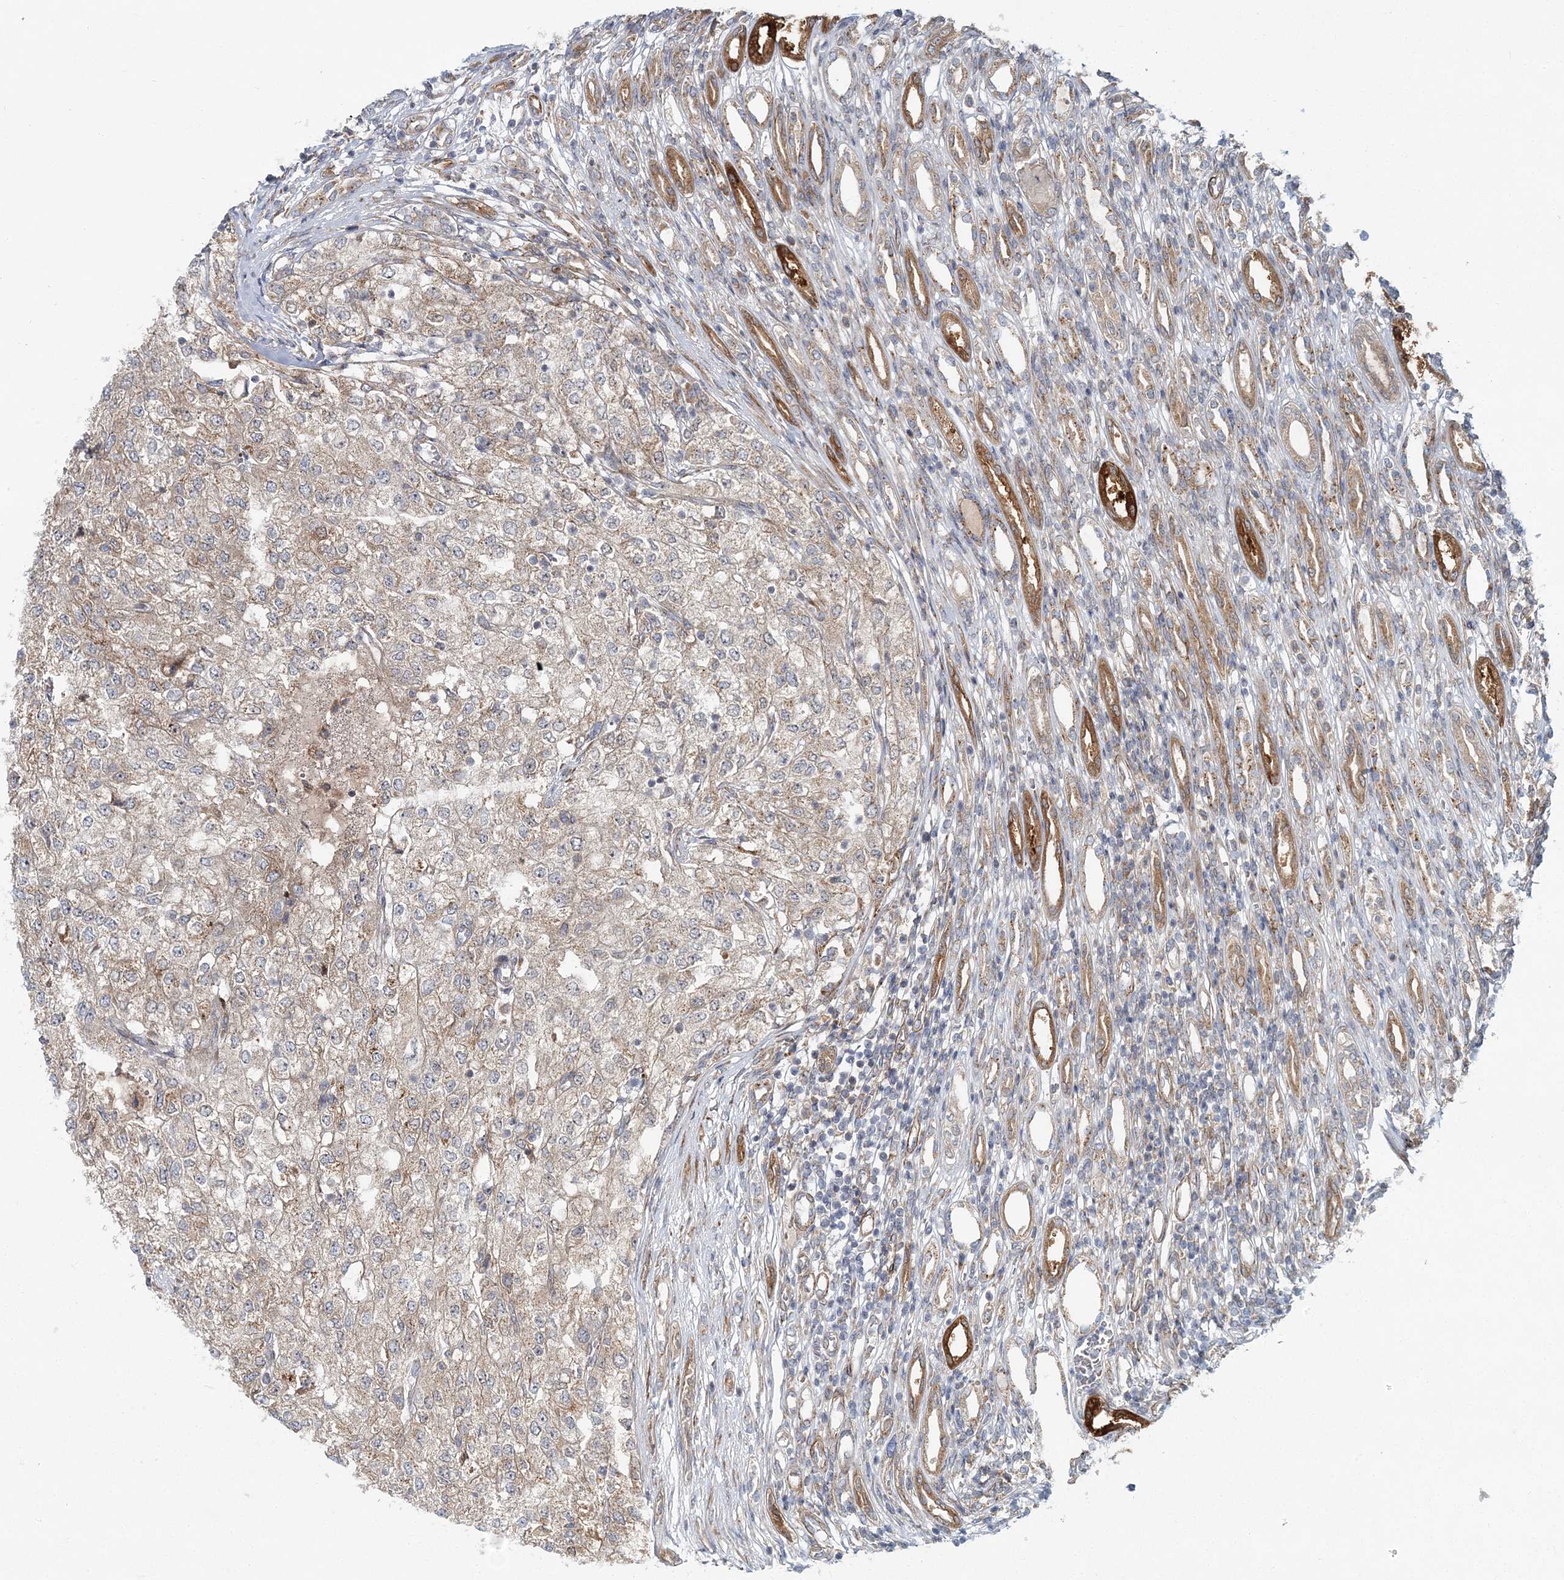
{"staining": {"intensity": "negative", "quantity": "none", "location": "none"}, "tissue": "renal cancer", "cell_type": "Tumor cells", "image_type": "cancer", "snomed": [{"axis": "morphology", "description": "Adenocarcinoma, NOS"}, {"axis": "topography", "description": "Kidney"}], "caption": "Immunohistochemistry micrograph of renal cancer (adenocarcinoma) stained for a protein (brown), which exhibits no staining in tumor cells.", "gene": "NBAS", "patient": {"sex": "female", "age": 54}}